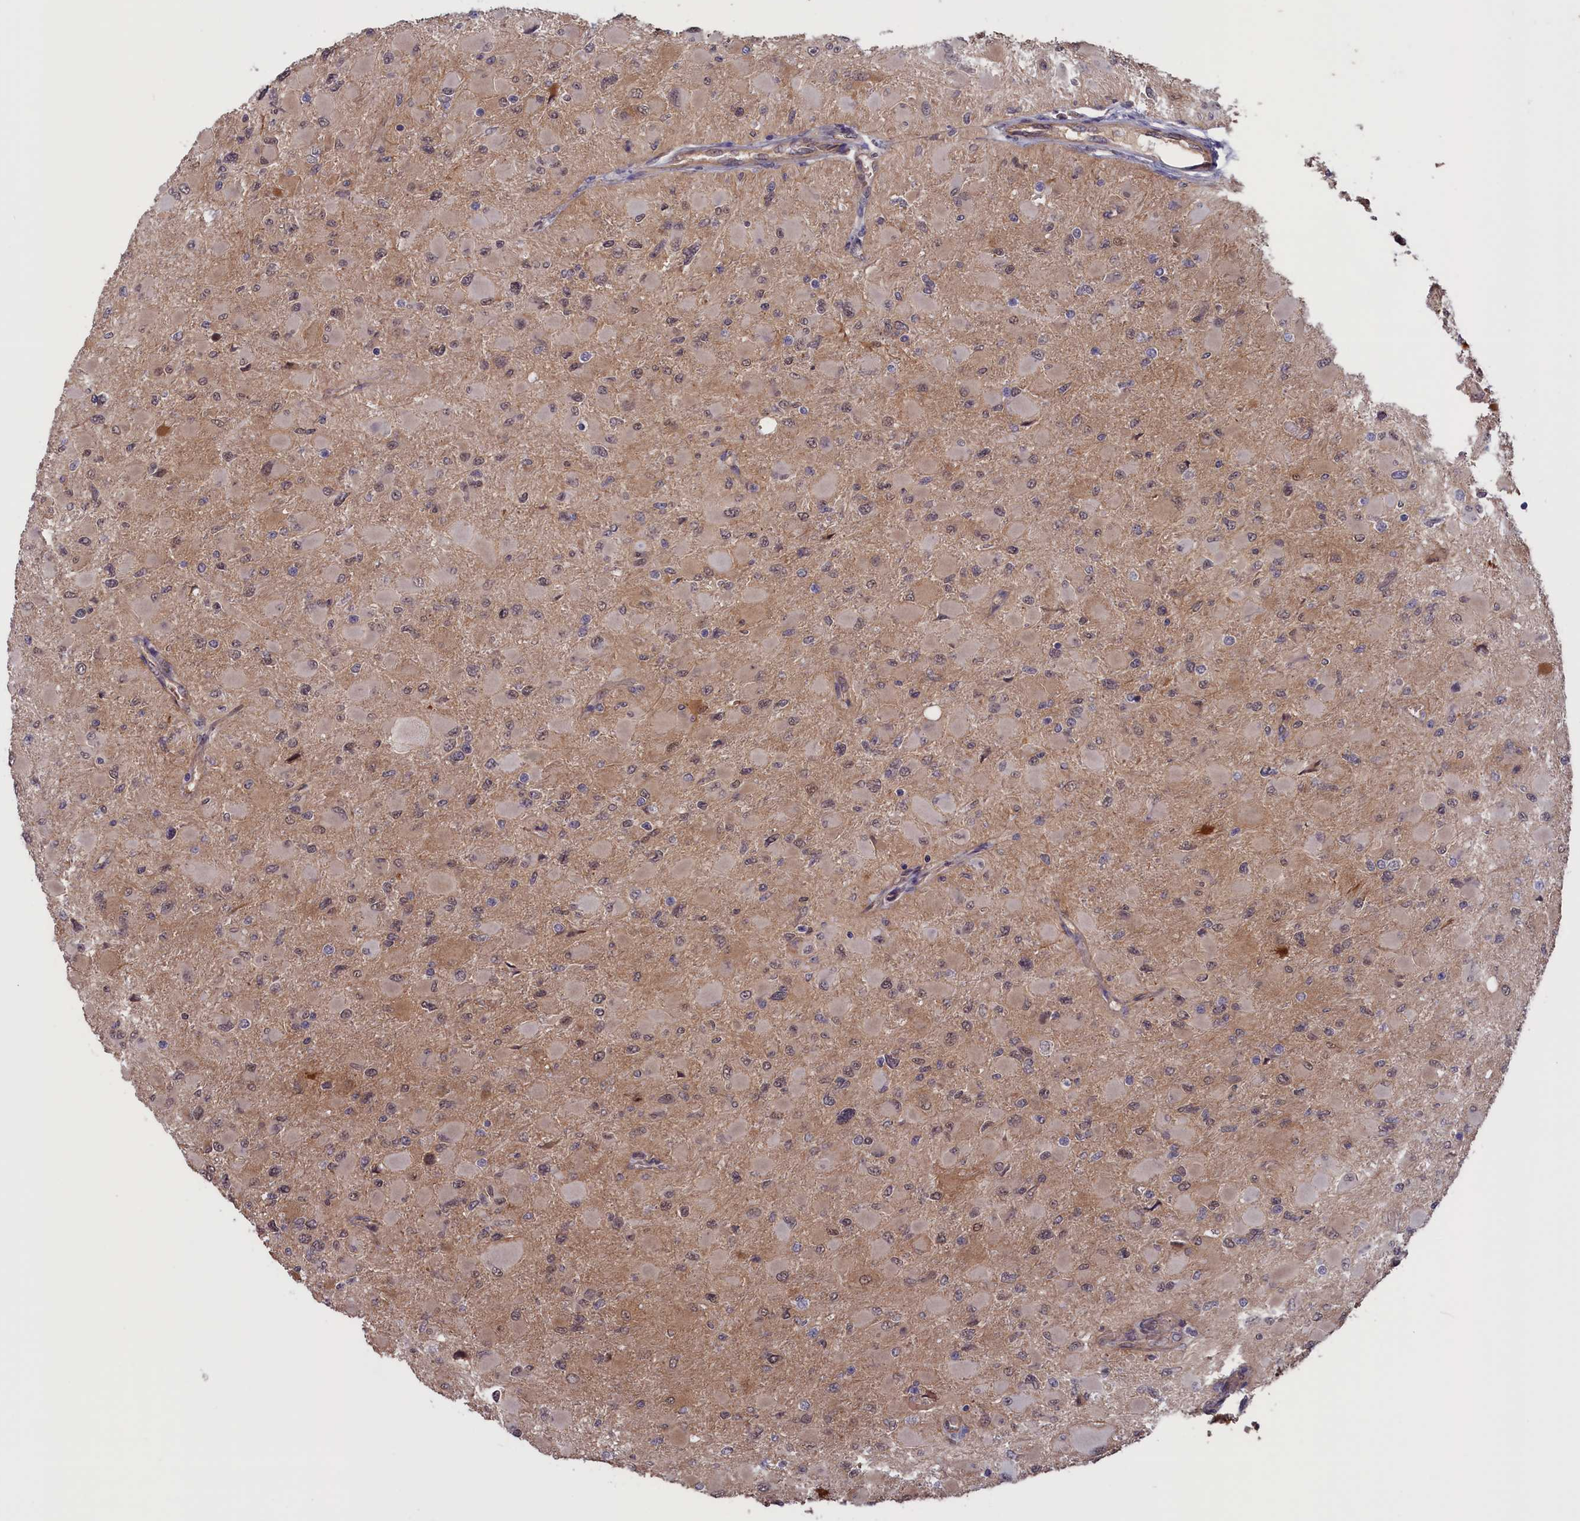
{"staining": {"intensity": "weak", "quantity": "<25%", "location": "cytoplasmic/membranous"}, "tissue": "glioma", "cell_type": "Tumor cells", "image_type": "cancer", "snomed": [{"axis": "morphology", "description": "Glioma, malignant, High grade"}, {"axis": "topography", "description": "Cerebral cortex"}], "caption": "Tumor cells are negative for brown protein staining in glioma. (Brightfield microscopy of DAB (3,3'-diaminobenzidine) immunohistochemistry at high magnification).", "gene": "PLP2", "patient": {"sex": "female", "age": 36}}